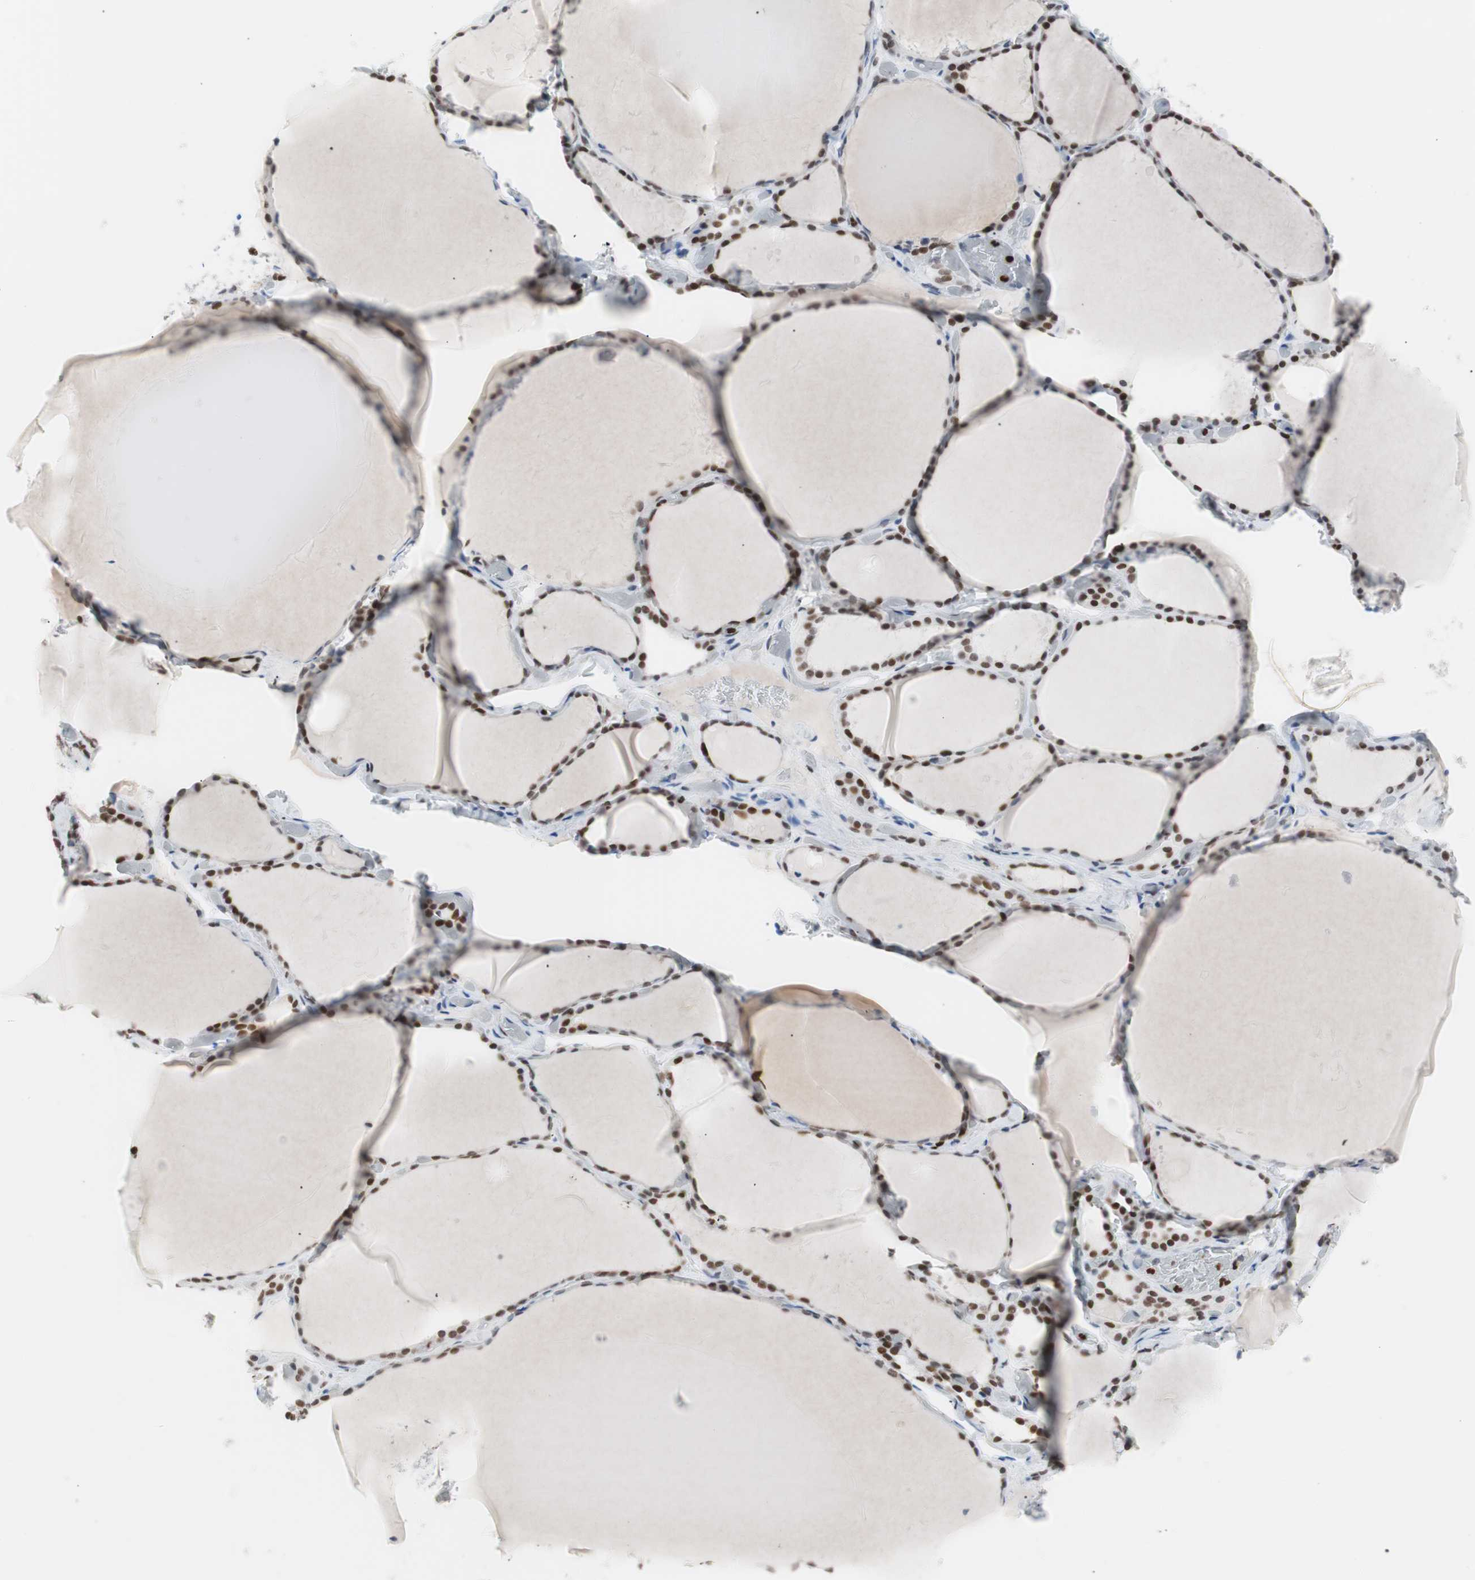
{"staining": {"intensity": "moderate", "quantity": ">75%", "location": "nuclear"}, "tissue": "thyroid gland", "cell_type": "Glandular cells", "image_type": "normal", "snomed": [{"axis": "morphology", "description": "Normal tissue, NOS"}, {"axis": "topography", "description": "Thyroid gland"}], "caption": "A high-resolution image shows immunohistochemistry staining of unremarkable thyroid gland, which shows moderate nuclear staining in approximately >75% of glandular cells. (Brightfield microscopy of DAB IHC at high magnification).", "gene": "CEBPB", "patient": {"sex": "female", "age": 22}}